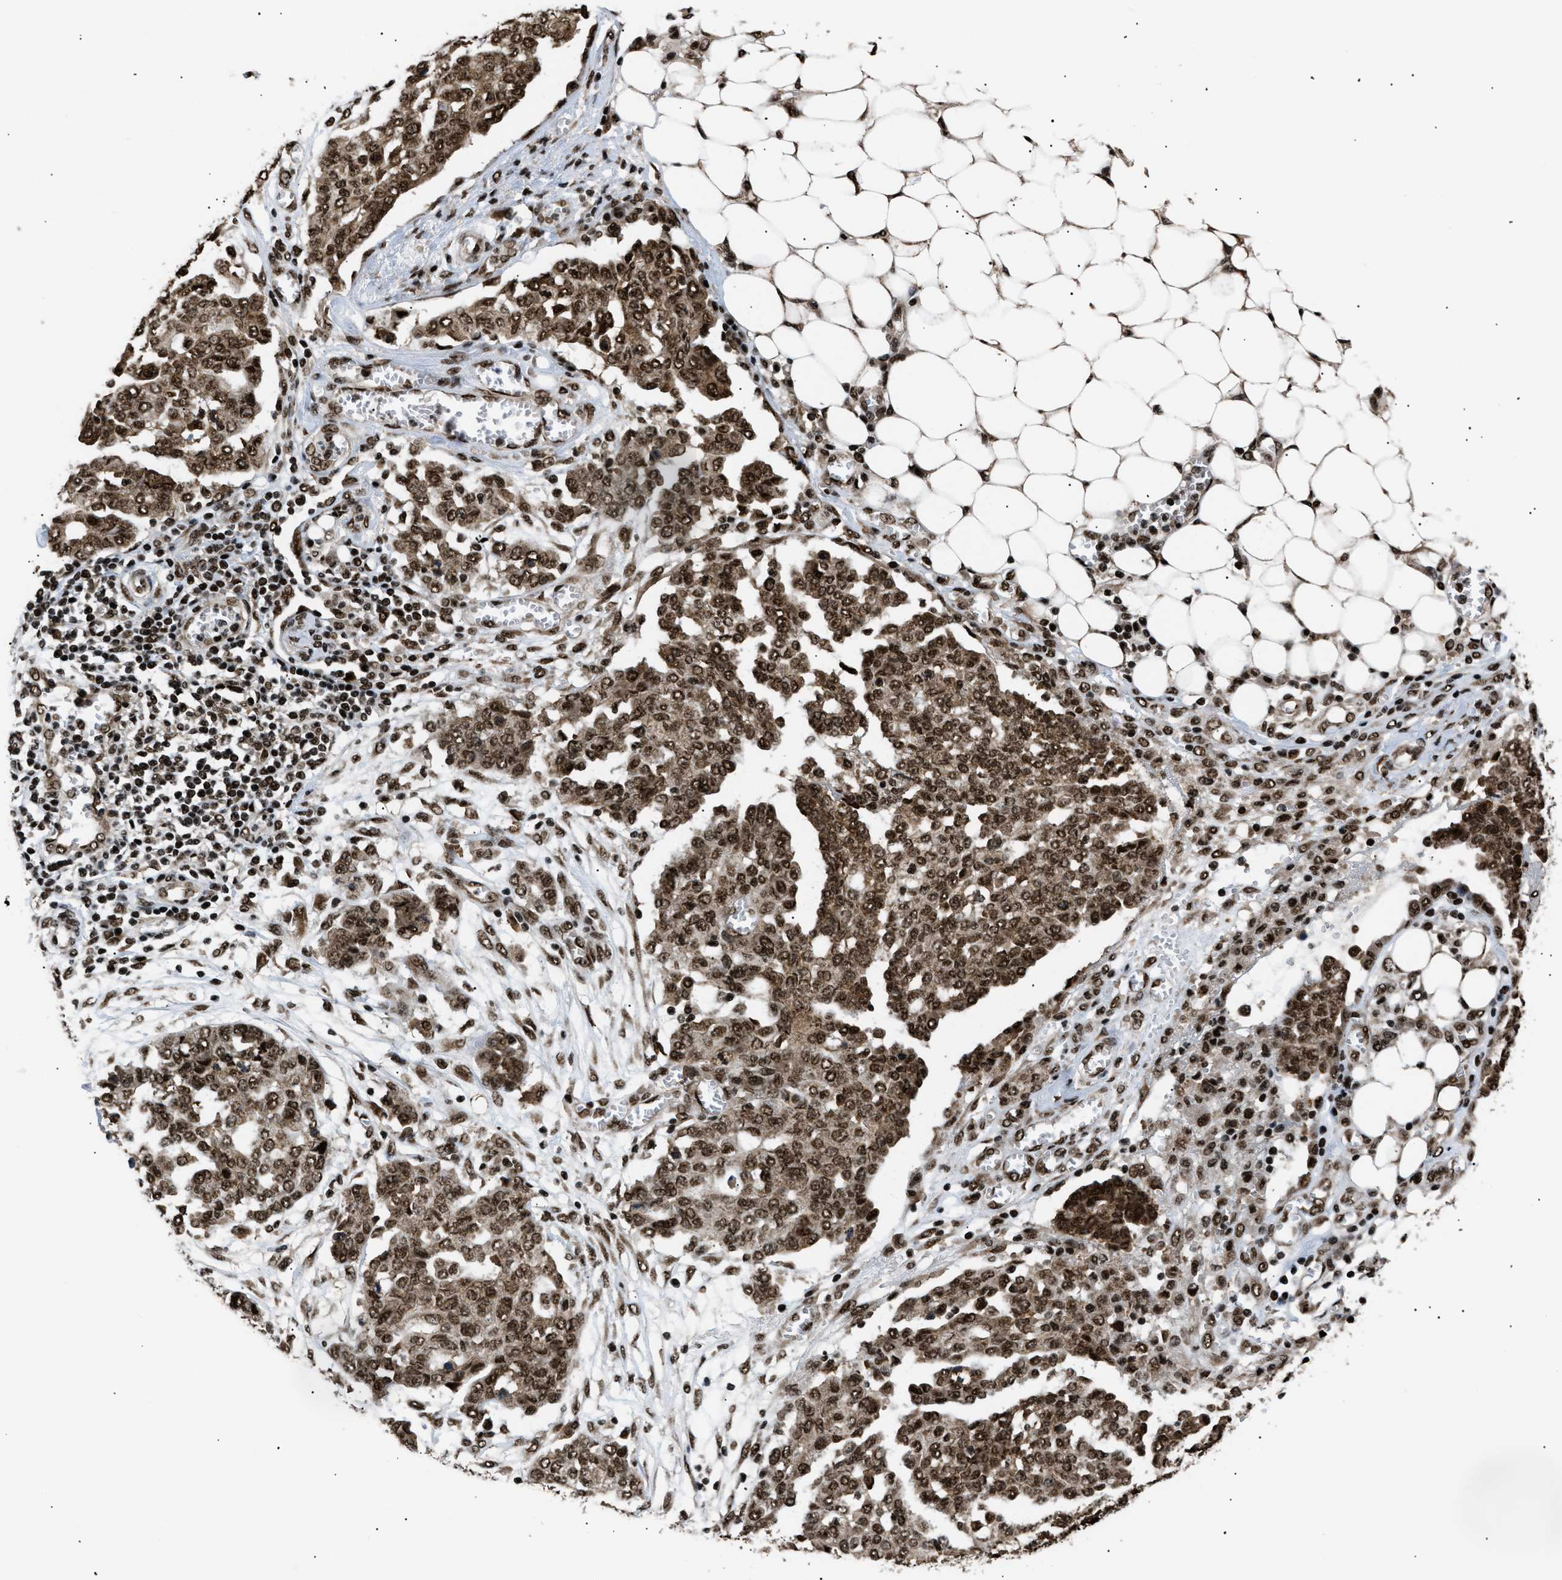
{"staining": {"intensity": "moderate", "quantity": ">75%", "location": "cytoplasmic/membranous,nuclear"}, "tissue": "ovarian cancer", "cell_type": "Tumor cells", "image_type": "cancer", "snomed": [{"axis": "morphology", "description": "Cystadenocarcinoma, serous, NOS"}, {"axis": "topography", "description": "Soft tissue"}, {"axis": "topography", "description": "Ovary"}], "caption": "Immunohistochemical staining of human ovarian cancer exhibits medium levels of moderate cytoplasmic/membranous and nuclear protein staining in approximately >75% of tumor cells.", "gene": "RBM5", "patient": {"sex": "female", "age": 57}}